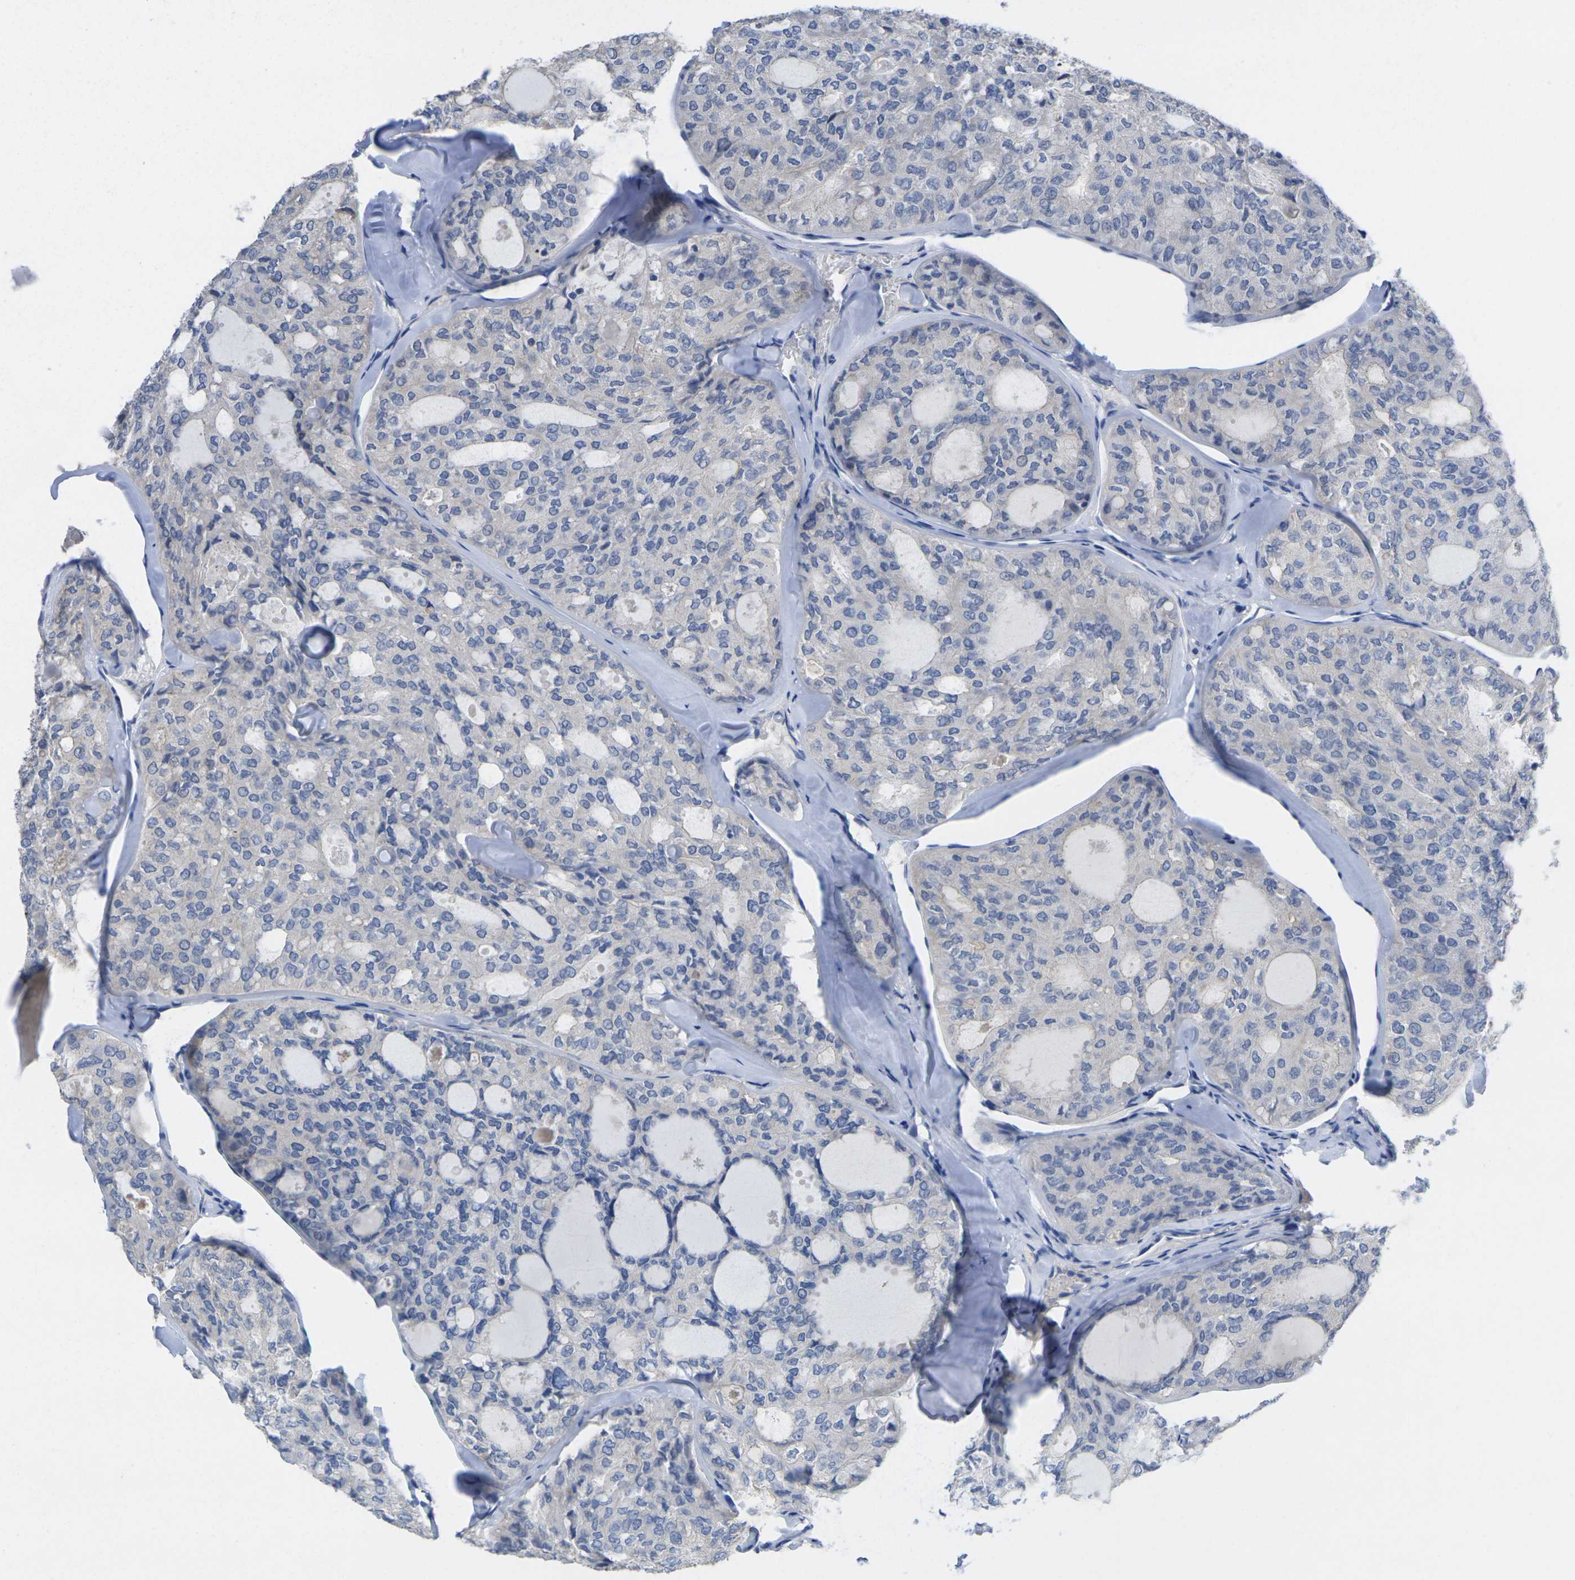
{"staining": {"intensity": "negative", "quantity": "none", "location": "none"}, "tissue": "thyroid cancer", "cell_type": "Tumor cells", "image_type": "cancer", "snomed": [{"axis": "morphology", "description": "Follicular adenoma carcinoma, NOS"}, {"axis": "topography", "description": "Thyroid gland"}], "caption": "DAB (3,3'-diaminobenzidine) immunohistochemical staining of human thyroid cancer displays no significant expression in tumor cells.", "gene": "TNNI3", "patient": {"sex": "male", "age": 75}}